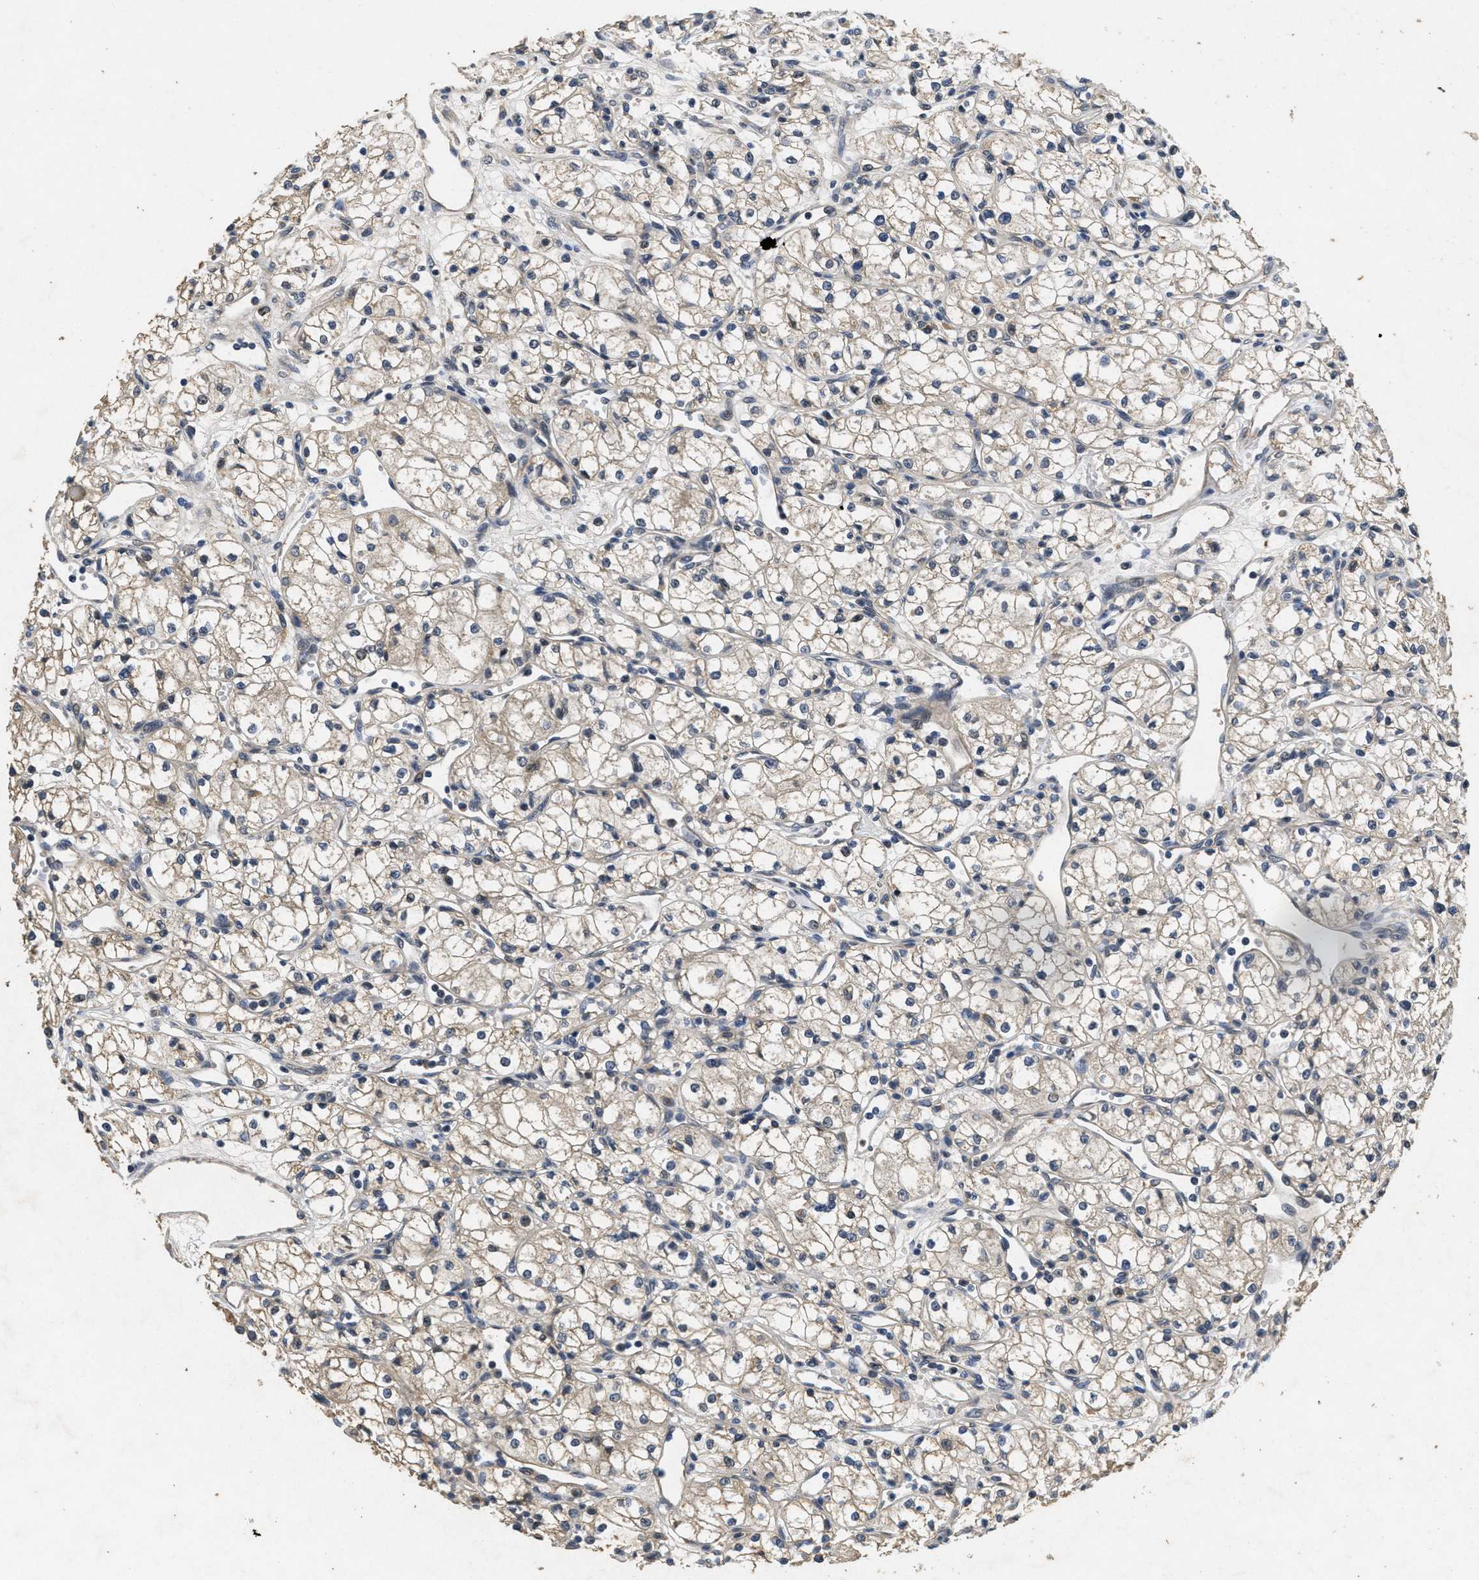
{"staining": {"intensity": "weak", "quantity": ">75%", "location": "cytoplasmic/membranous"}, "tissue": "renal cancer", "cell_type": "Tumor cells", "image_type": "cancer", "snomed": [{"axis": "morphology", "description": "Normal tissue, NOS"}, {"axis": "morphology", "description": "Adenocarcinoma, NOS"}, {"axis": "topography", "description": "Kidney"}], "caption": "A photomicrograph showing weak cytoplasmic/membranous expression in approximately >75% of tumor cells in renal cancer (adenocarcinoma), as visualized by brown immunohistochemical staining.", "gene": "PAPOLG", "patient": {"sex": "male", "age": 59}}